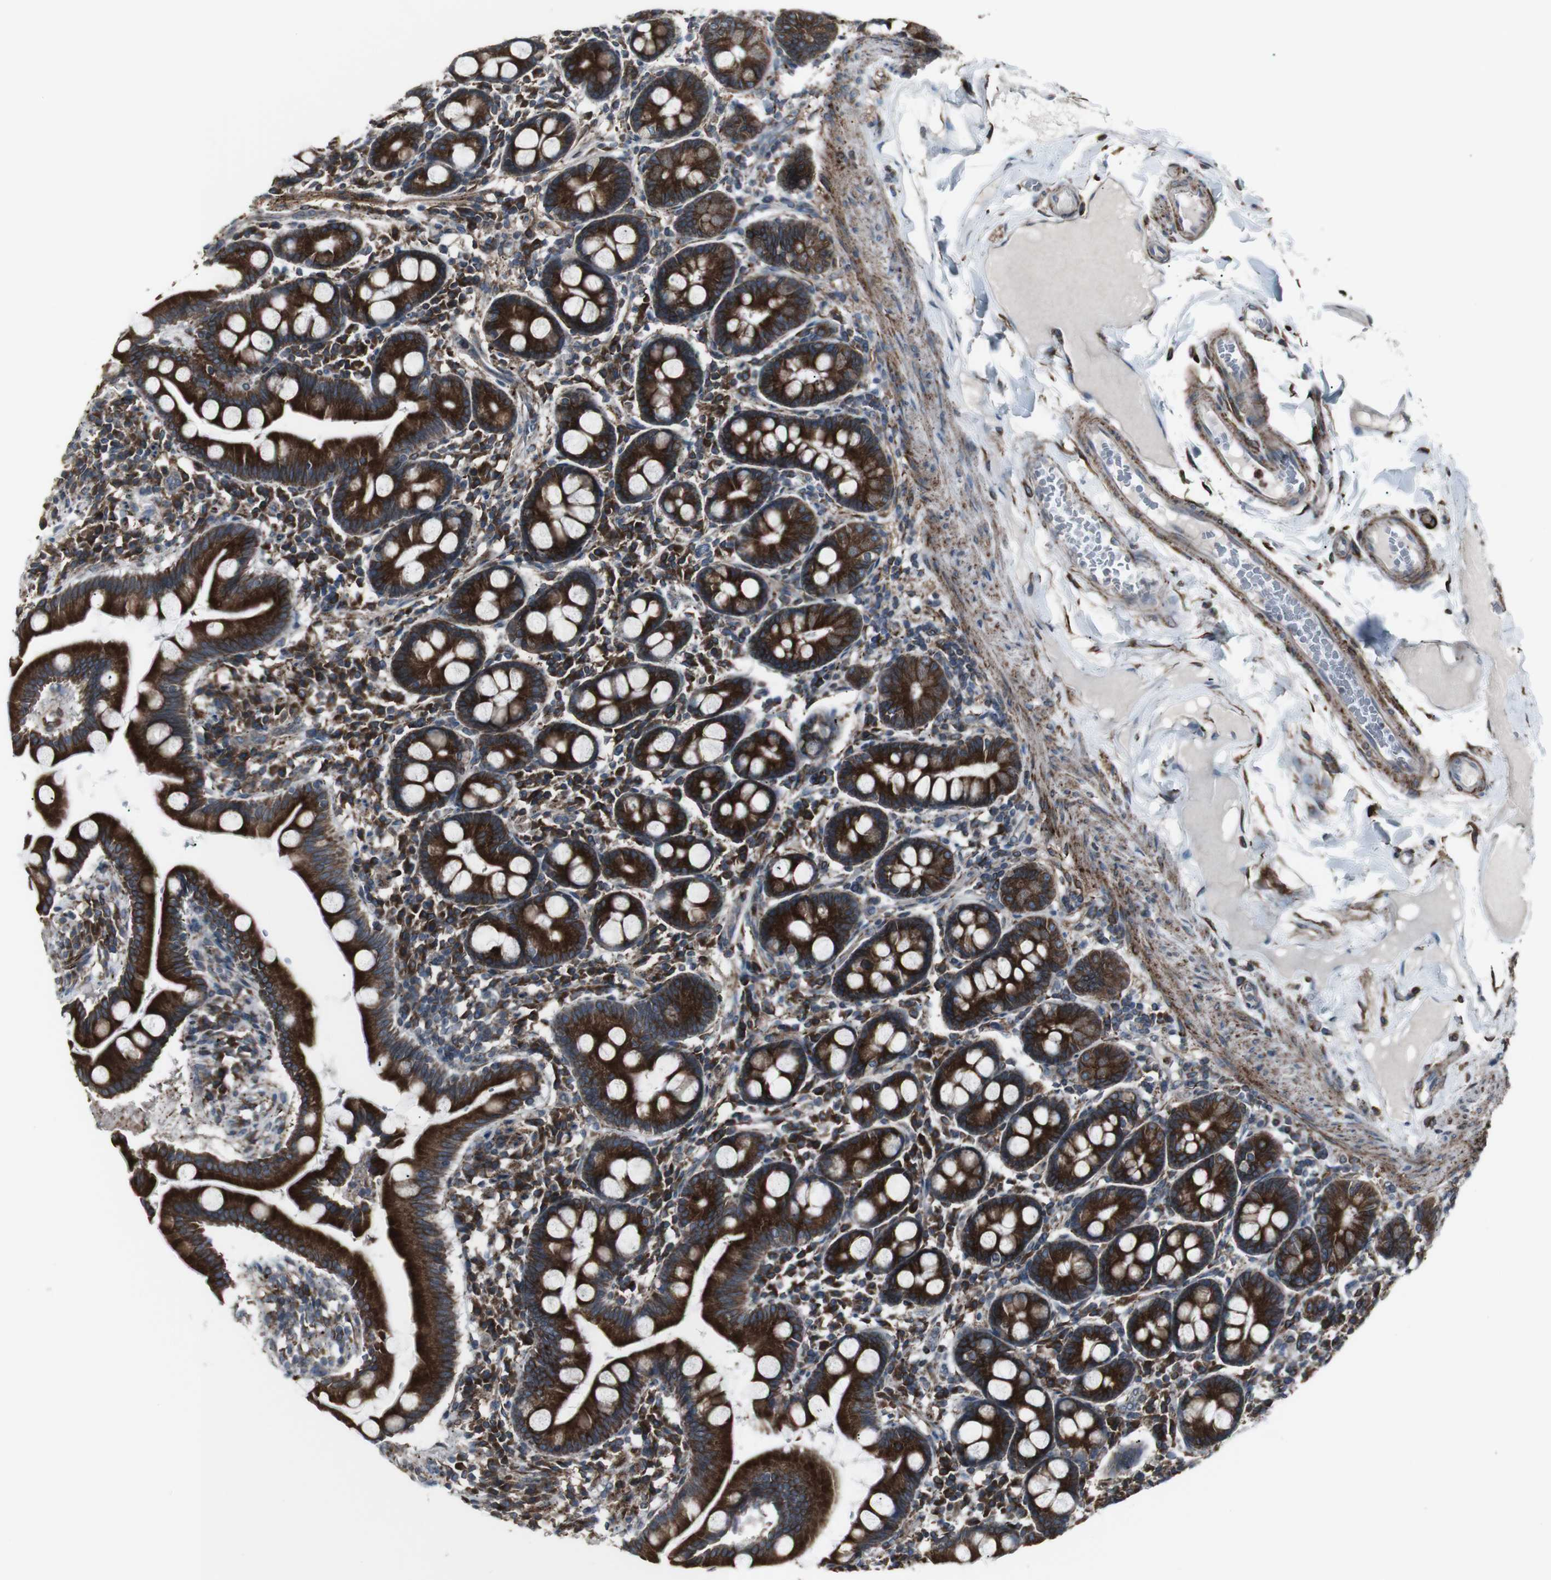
{"staining": {"intensity": "strong", "quantity": ">75%", "location": "cytoplasmic/membranous"}, "tissue": "duodenum", "cell_type": "Glandular cells", "image_type": "normal", "snomed": [{"axis": "morphology", "description": "Normal tissue, NOS"}, {"axis": "topography", "description": "Duodenum"}], "caption": "Brown immunohistochemical staining in normal human duodenum shows strong cytoplasmic/membranous staining in approximately >75% of glandular cells. The staining was performed using DAB (3,3'-diaminobenzidine) to visualize the protein expression in brown, while the nuclei were stained in blue with hematoxylin (Magnification: 20x).", "gene": "LNPK", "patient": {"sex": "male", "age": 50}}